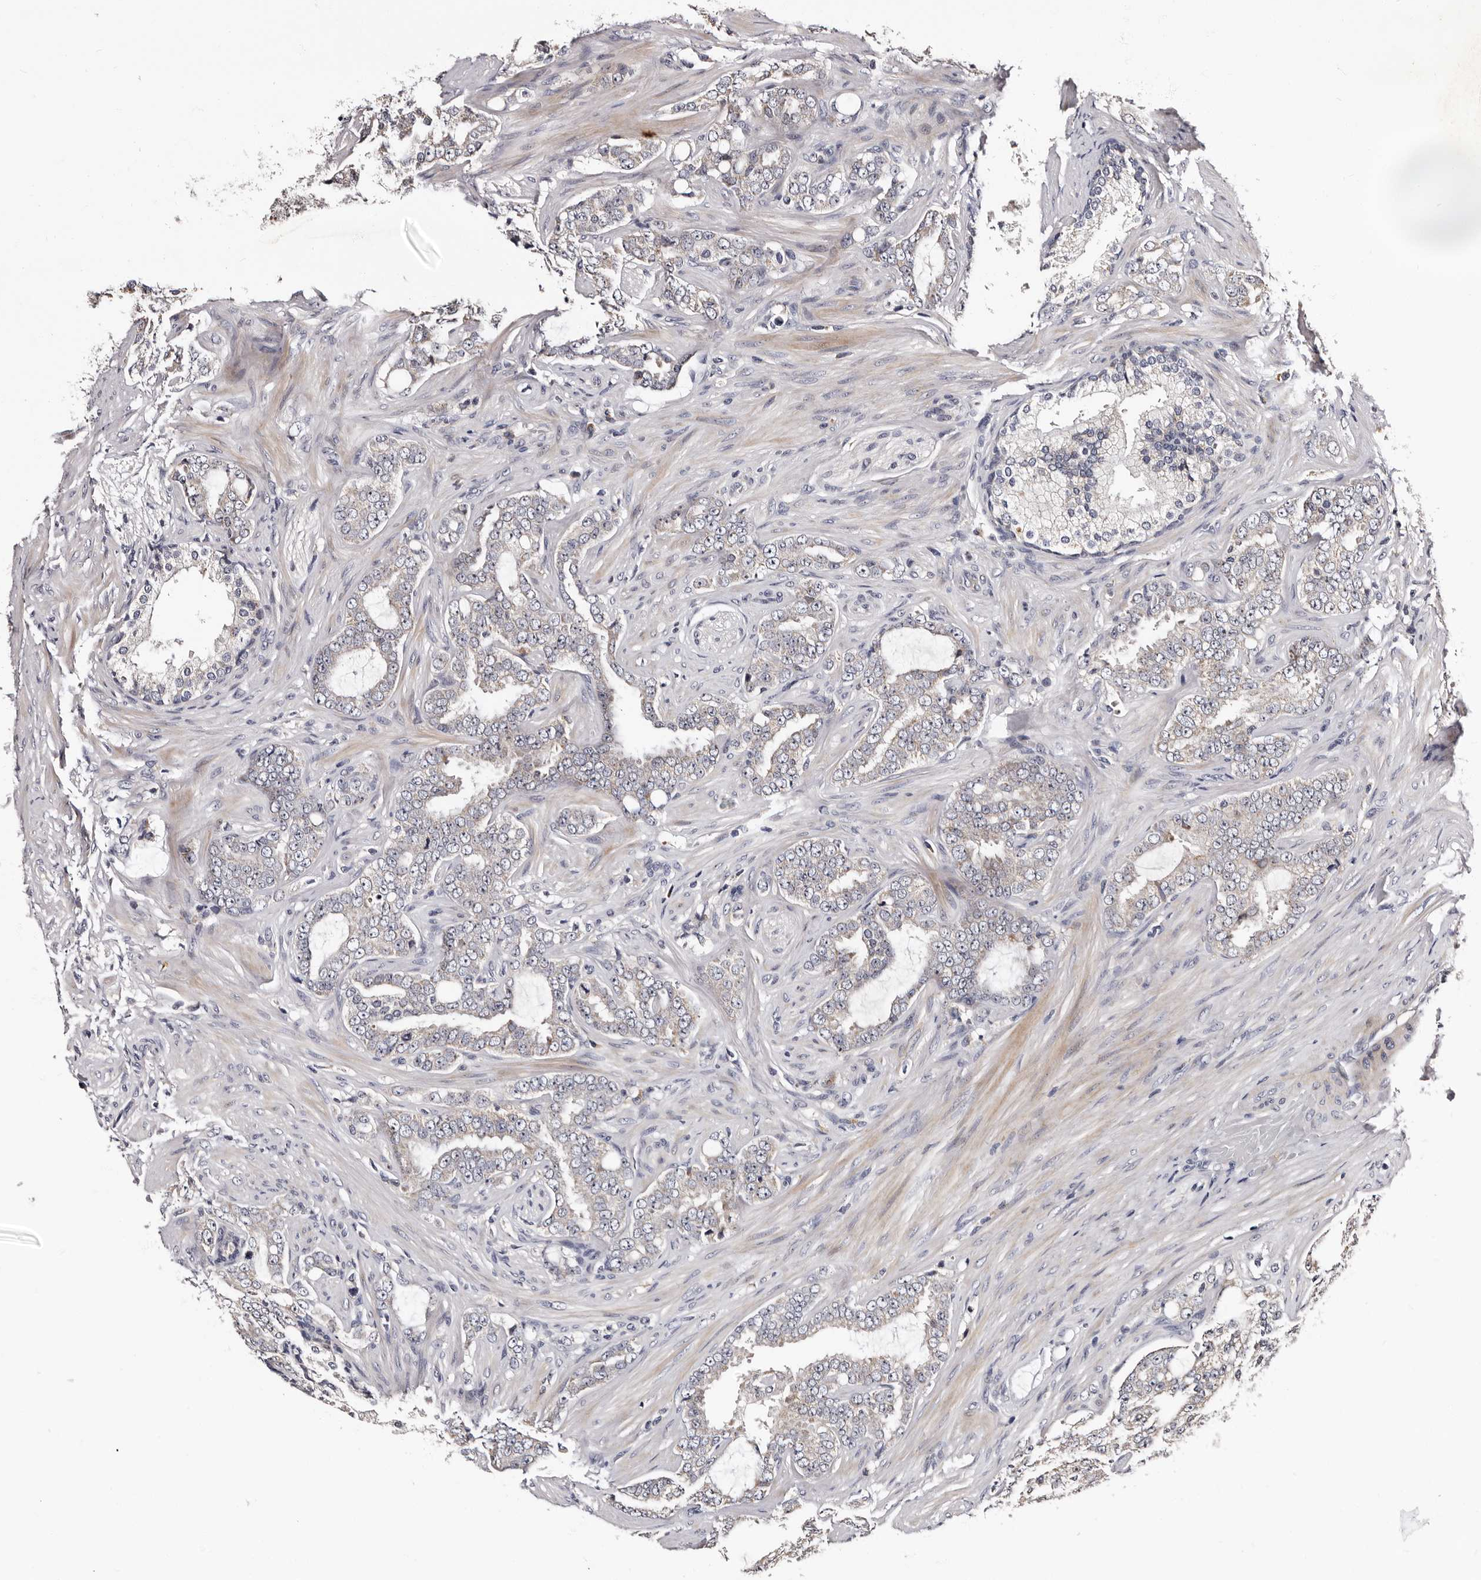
{"staining": {"intensity": "weak", "quantity": "<25%", "location": "cytoplasmic/membranous"}, "tissue": "prostate cancer", "cell_type": "Tumor cells", "image_type": "cancer", "snomed": [{"axis": "morphology", "description": "Adenocarcinoma, High grade"}, {"axis": "topography", "description": "Prostate"}], "caption": "IHC image of neoplastic tissue: prostate cancer stained with DAB shows no significant protein staining in tumor cells. (DAB immunohistochemistry, high magnification).", "gene": "TAF4B", "patient": {"sex": "male", "age": 64}}